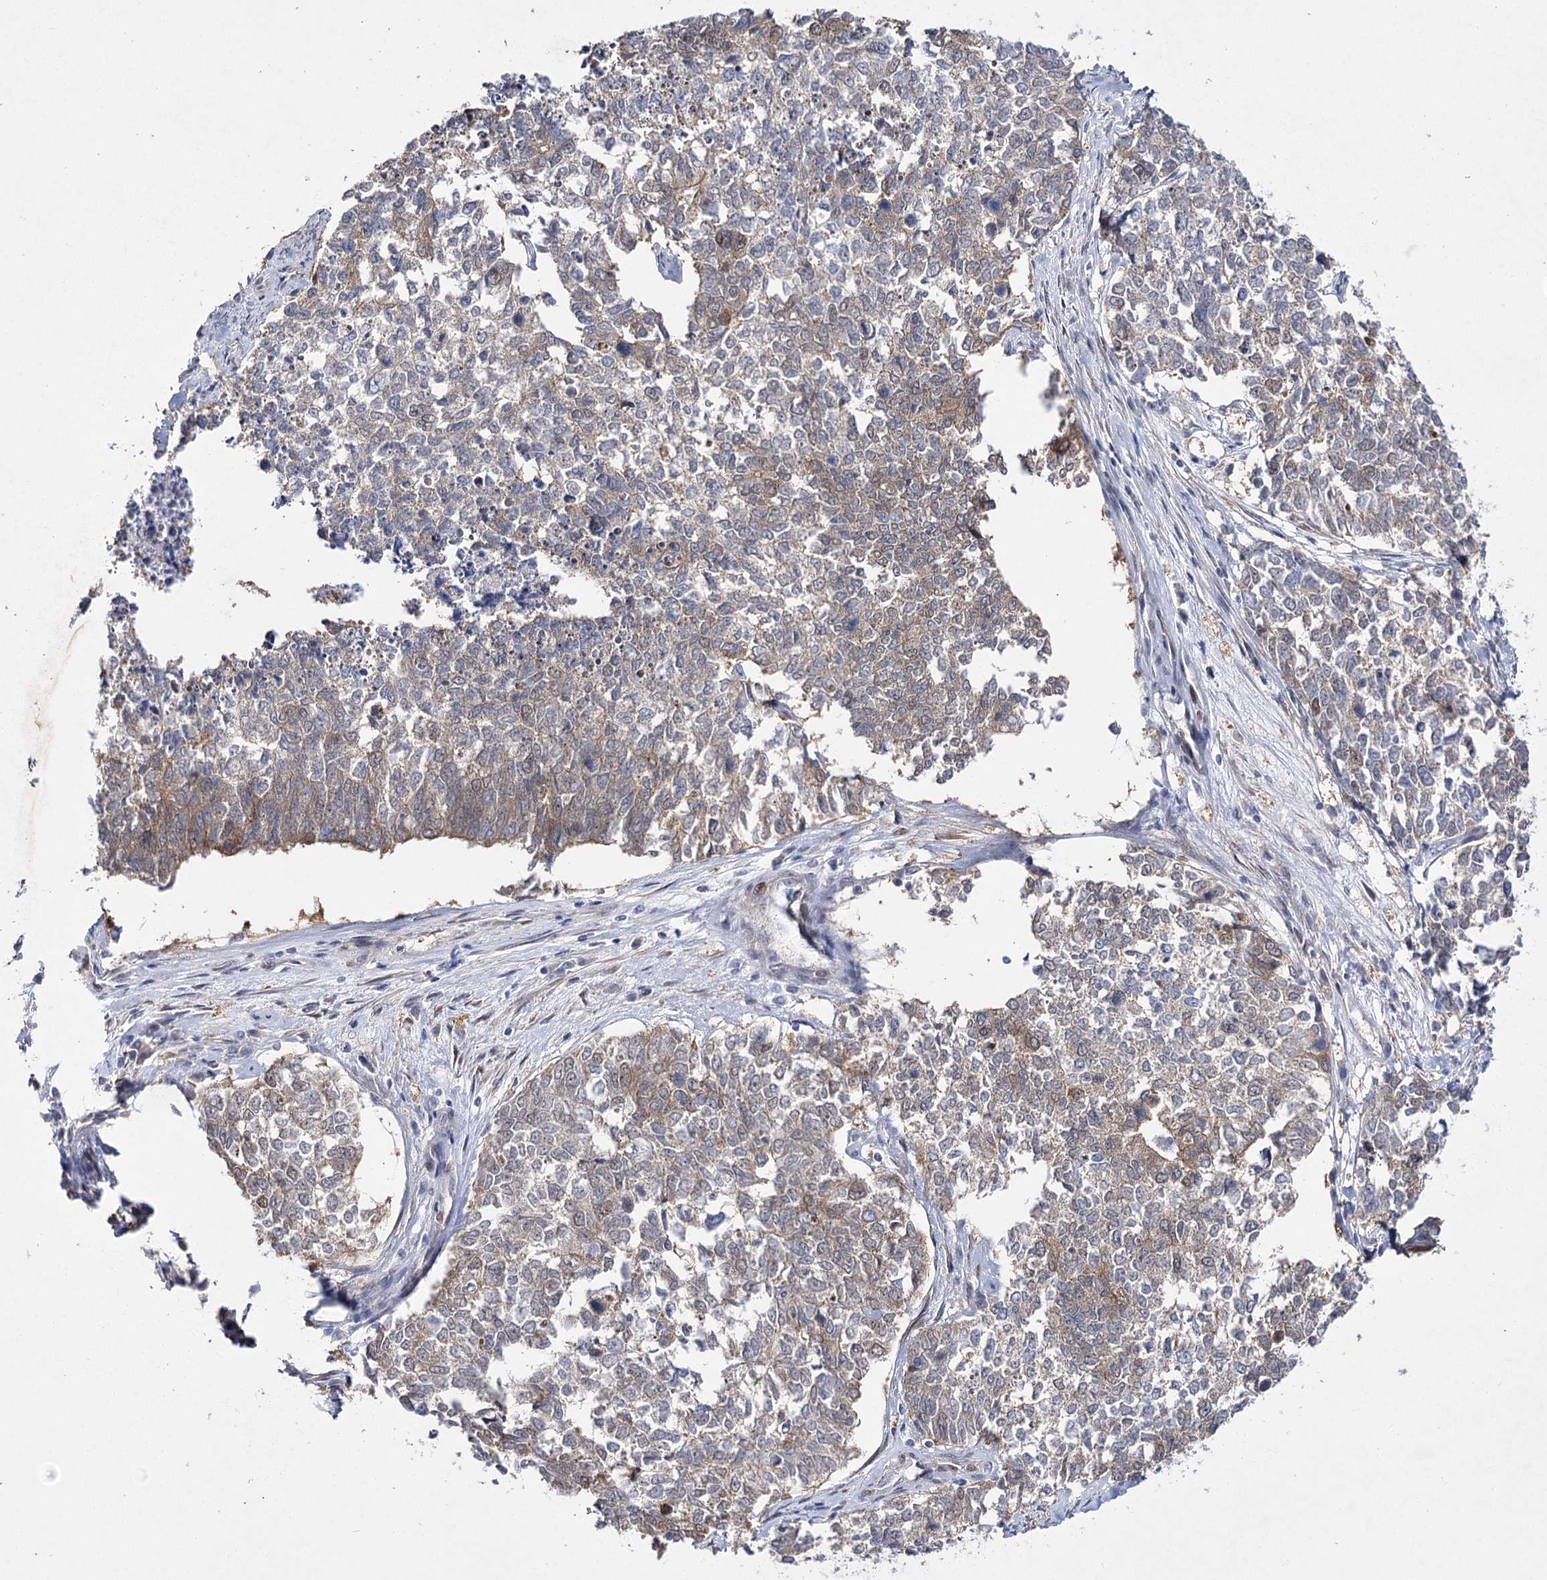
{"staining": {"intensity": "weak", "quantity": "25%-75%", "location": "cytoplasmic/membranous,nuclear"}, "tissue": "cervical cancer", "cell_type": "Tumor cells", "image_type": "cancer", "snomed": [{"axis": "morphology", "description": "Squamous cell carcinoma, NOS"}, {"axis": "topography", "description": "Cervix"}], "caption": "Cervical squamous cell carcinoma was stained to show a protein in brown. There is low levels of weak cytoplasmic/membranous and nuclear staining in about 25%-75% of tumor cells.", "gene": "UGDH", "patient": {"sex": "female", "age": 63}}